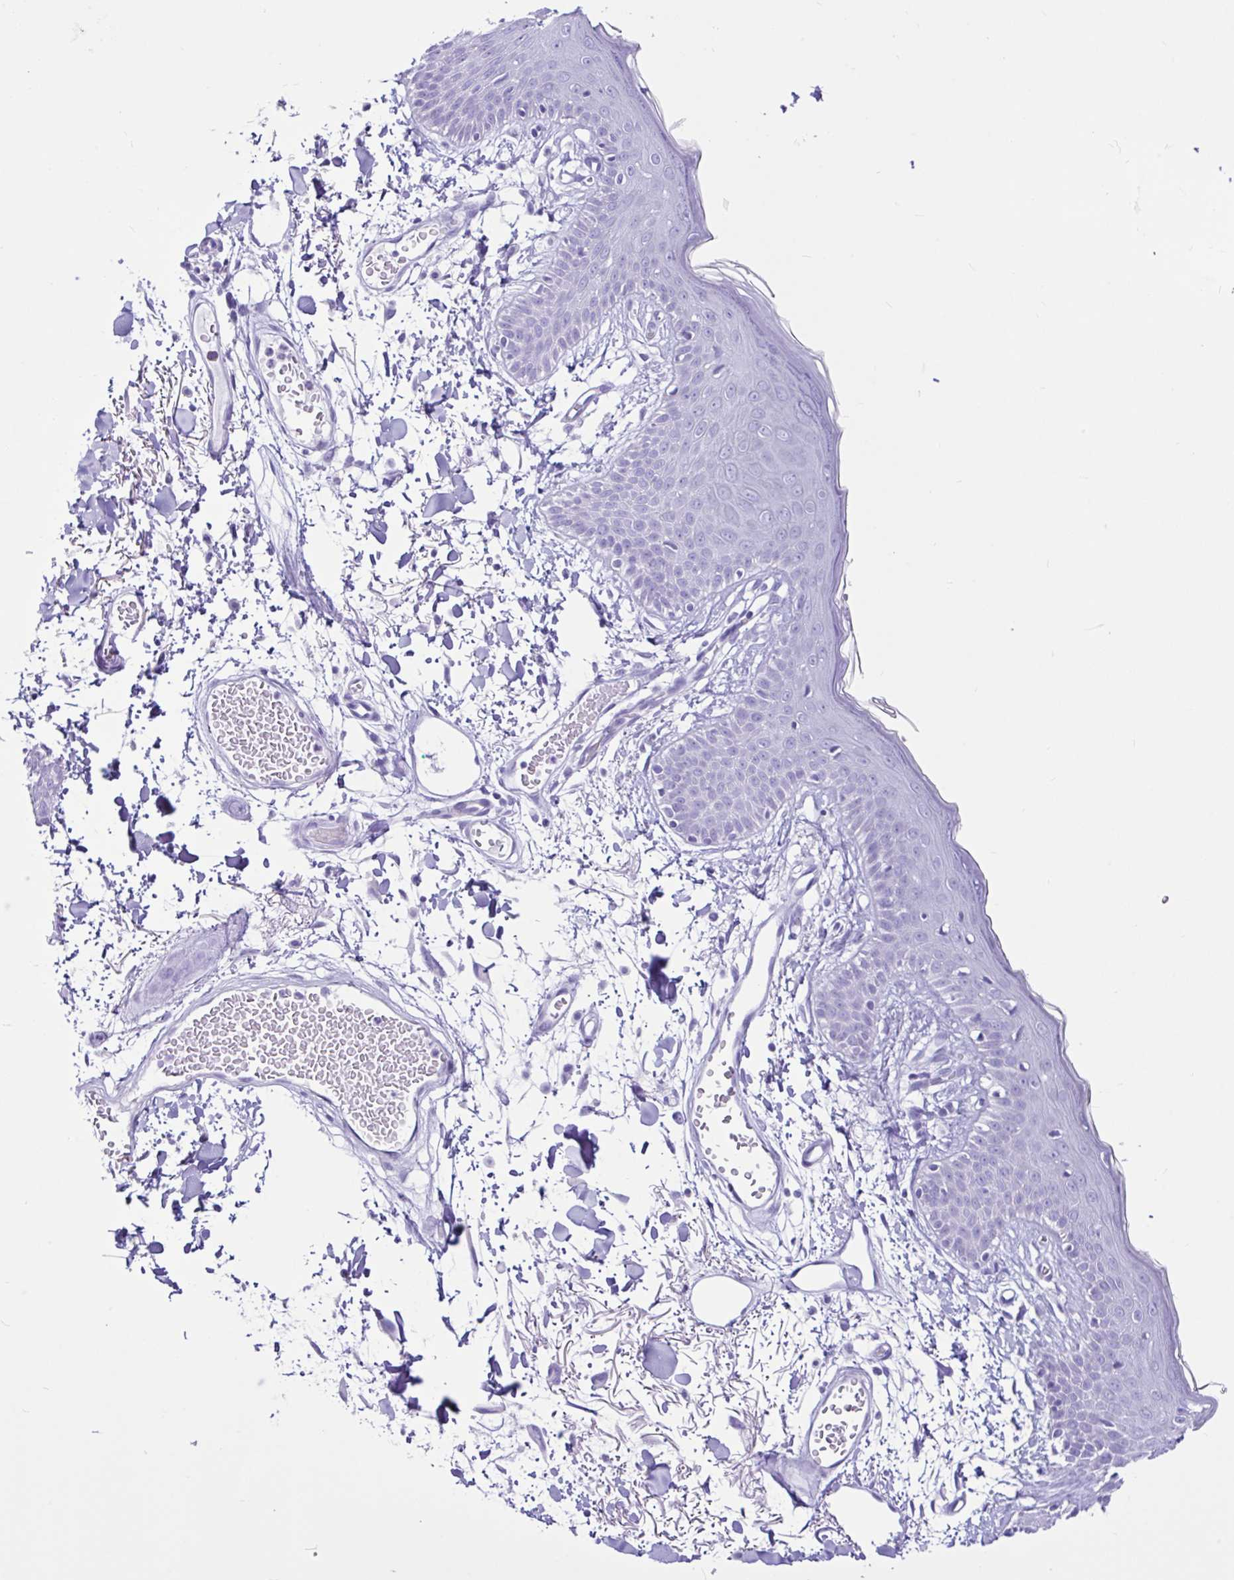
{"staining": {"intensity": "negative", "quantity": "none", "location": "none"}, "tissue": "skin", "cell_type": "Fibroblasts", "image_type": "normal", "snomed": [{"axis": "morphology", "description": "Normal tissue, NOS"}, {"axis": "topography", "description": "Skin"}], "caption": "Skin stained for a protein using immunohistochemistry displays no staining fibroblasts.", "gene": "CYP19A1", "patient": {"sex": "male", "age": 79}}